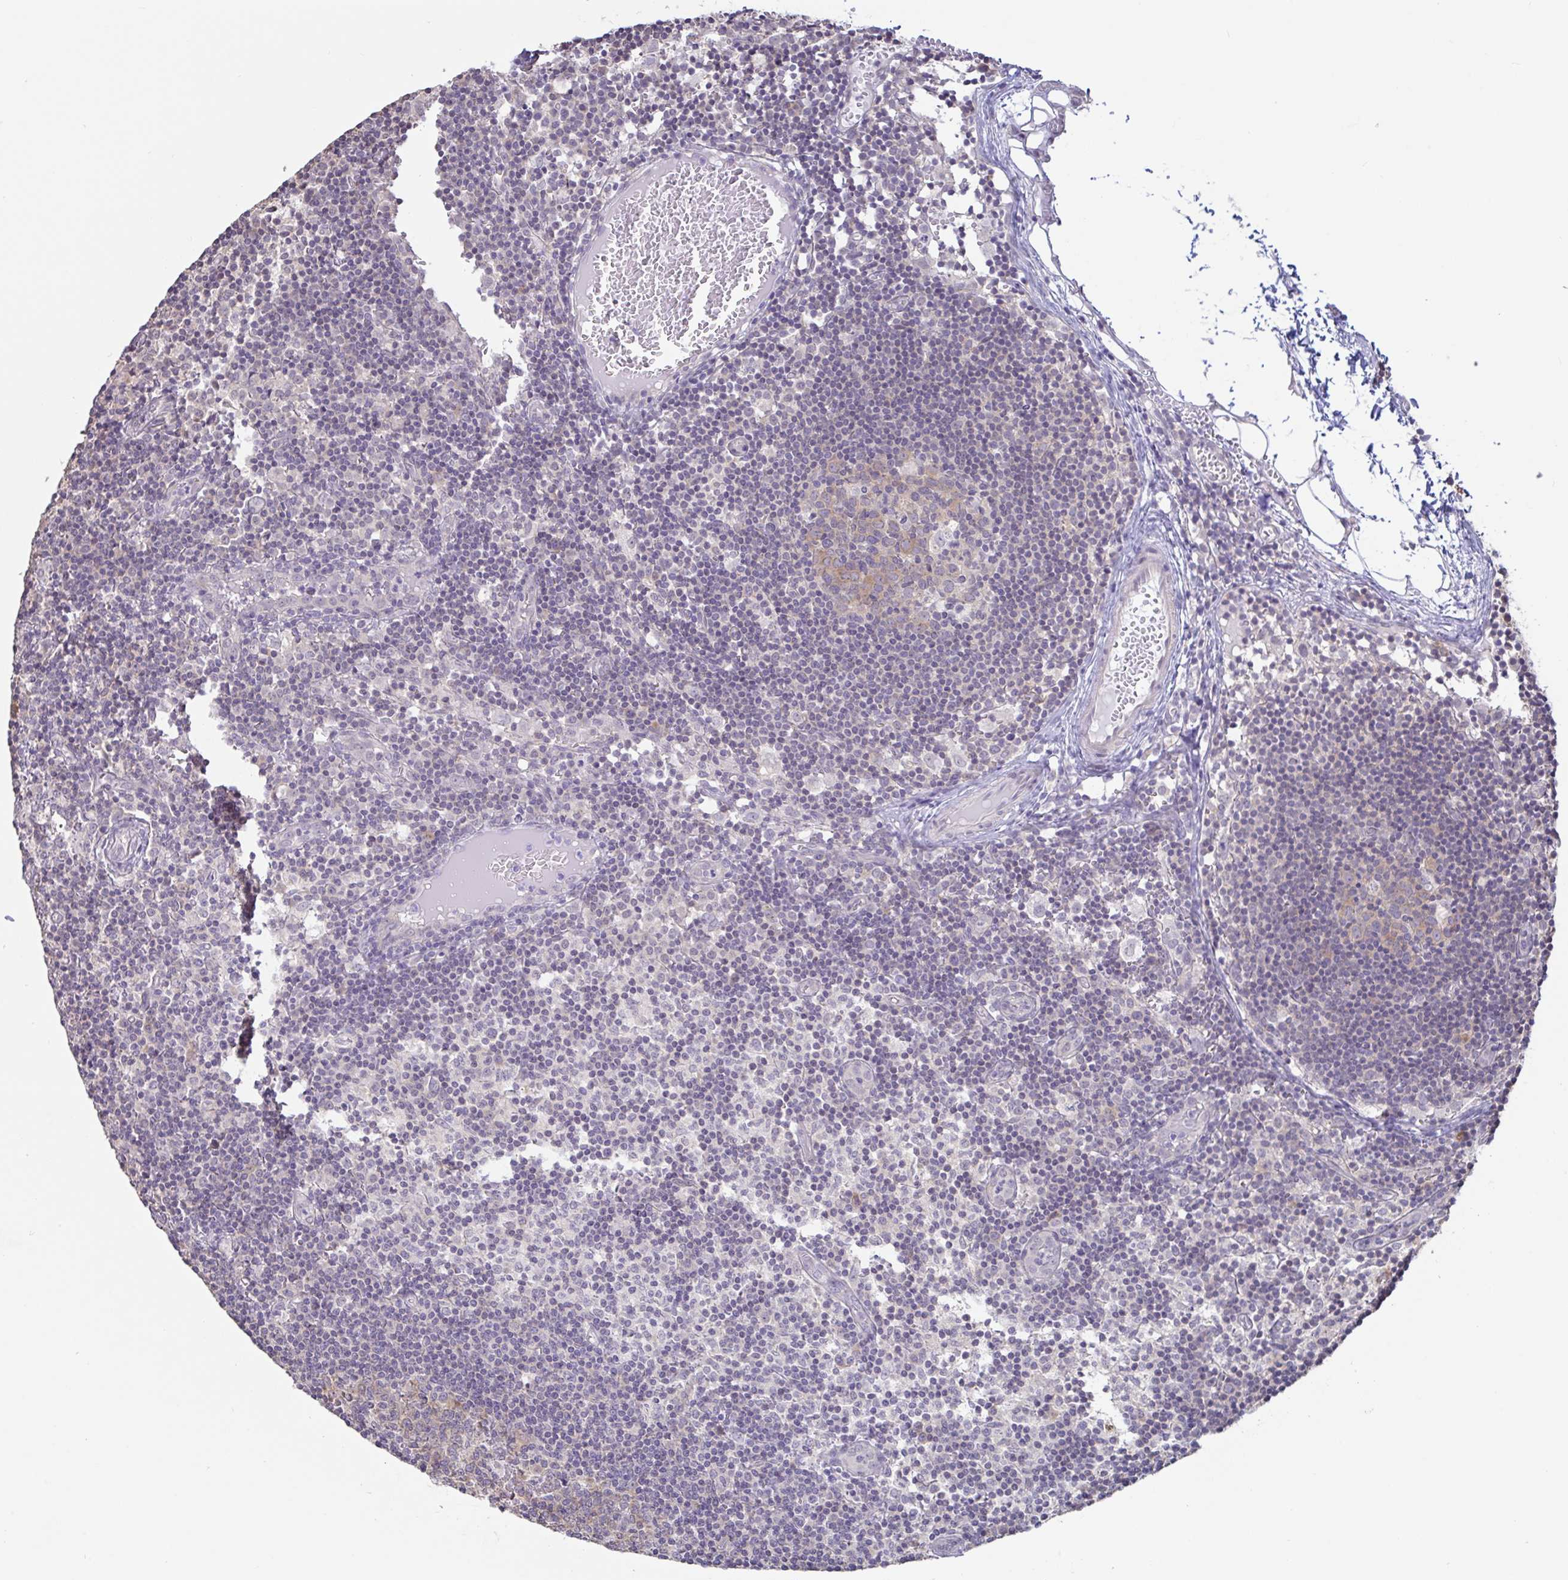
{"staining": {"intensity": "weak", "quantity": "25%-75%", "location": "cytoplasmic/membranous"}, "tissue": "lymph node", "cell_type": "Germinal center cells", "image_type": "normal", "snomed": [{"axis": "morphology", "description": "Normal tissue, NOS"}, {"axis": "topography", "description": "Lymph node"}], "caption": "Lymph node was stained to show a protein in brown. There is low levels of weak cytoplasmic/membranous positivity in about 25%-75% of germinal center cells.", "gene": "HYPK", "patient": {"sex": "female", "age": 45}}